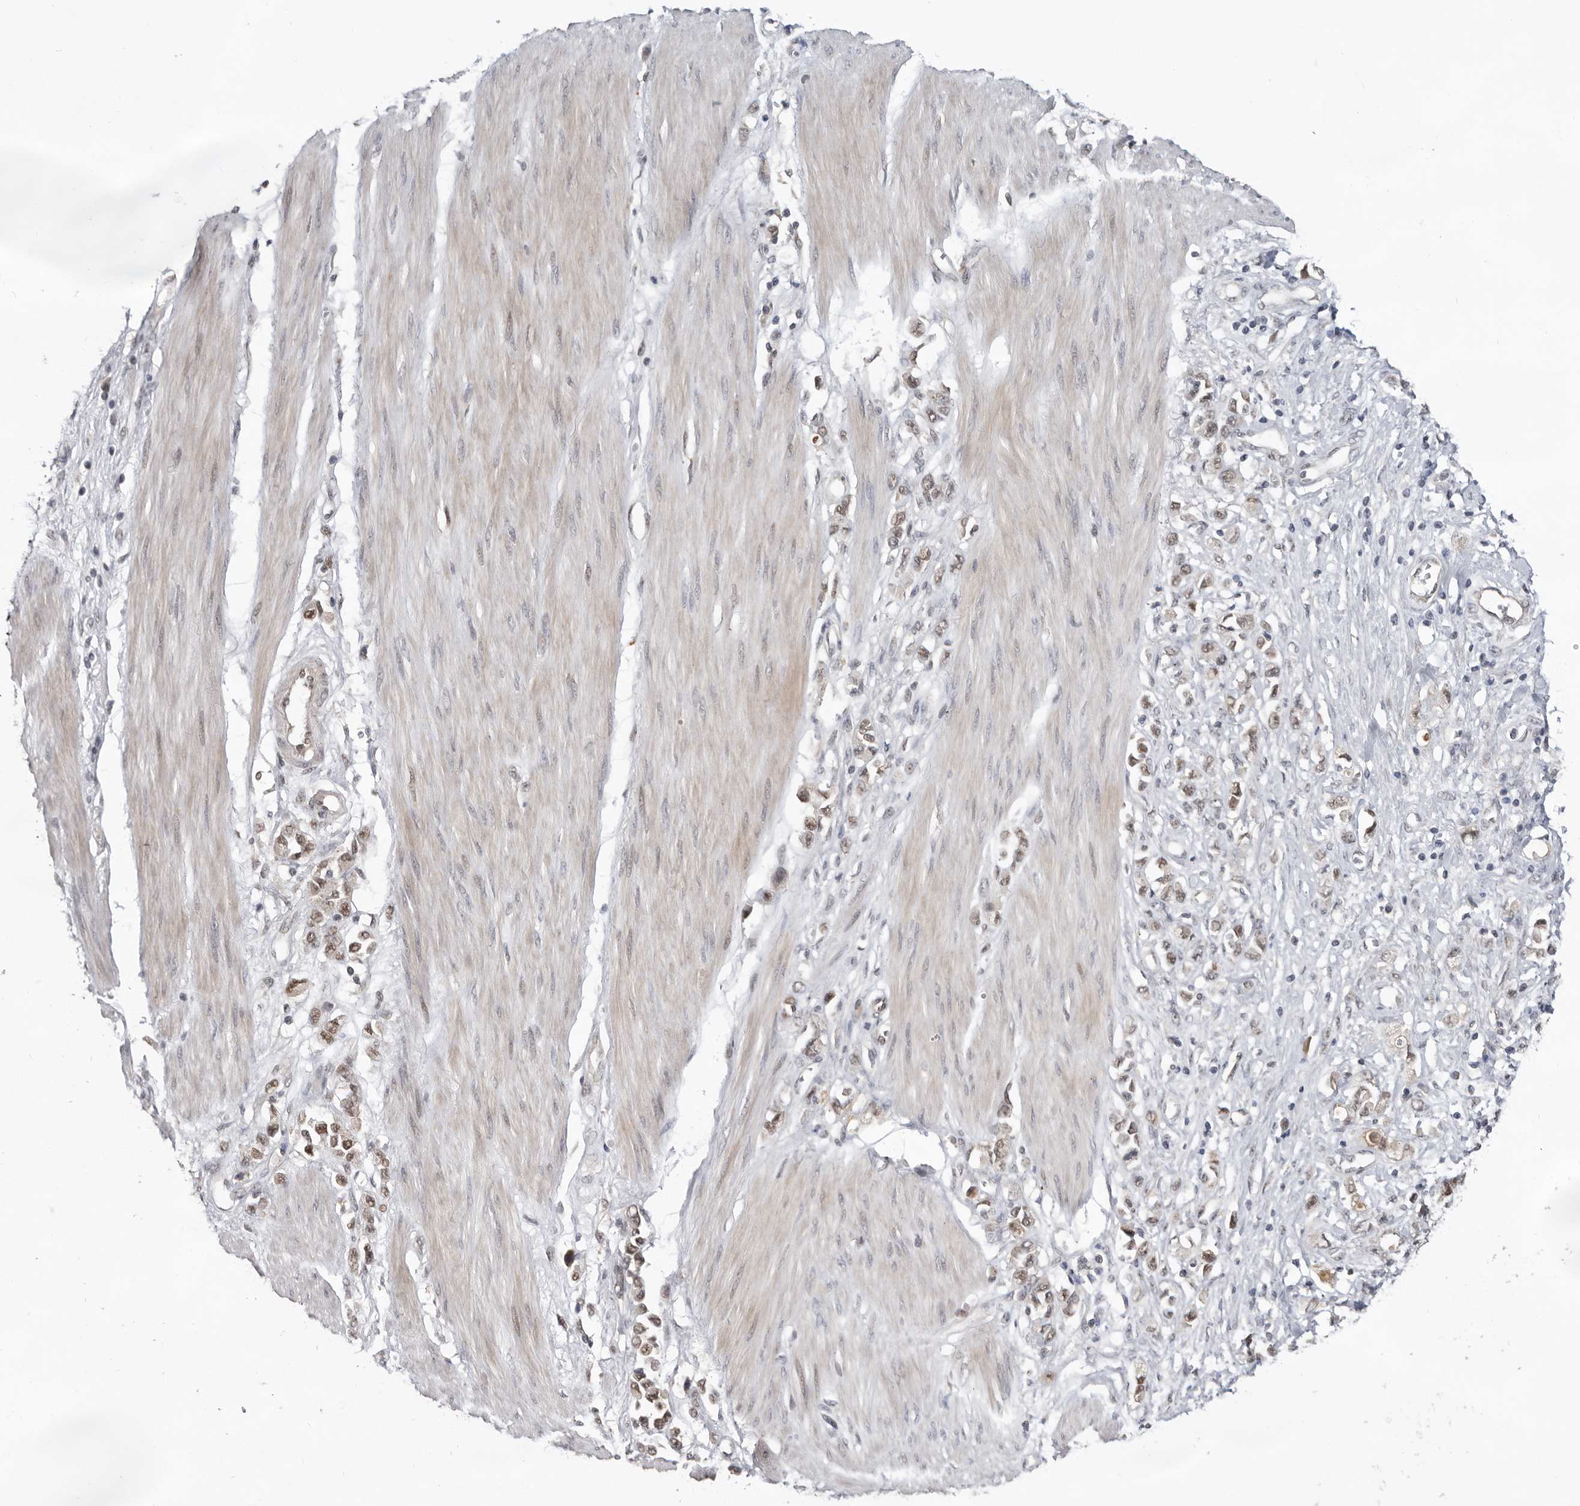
{"staining": {"intensity": "moderate", "quantity": "25%-75%", "location": "nuclear"}, "tissue": "stomach cancer", "cell_type": "Tumor cells", "image_type": "cancer", "snomed": [{"axis": "morphology", "description": "Adenocarcinoma, NOS"}, {"axis": "topography", "description": "Stomach"}], "caption": "Immunohistochemical staining of human adenocarcinoma (stomach) displays medium levels of moderate nuclear protein positivity in approximately 25%-75% of tumor cells. (DAB = brown stain, brightfield microscopy at high magnification).", "gene": "BRCA2", "patient": {"sex": "female", "age": 76}}